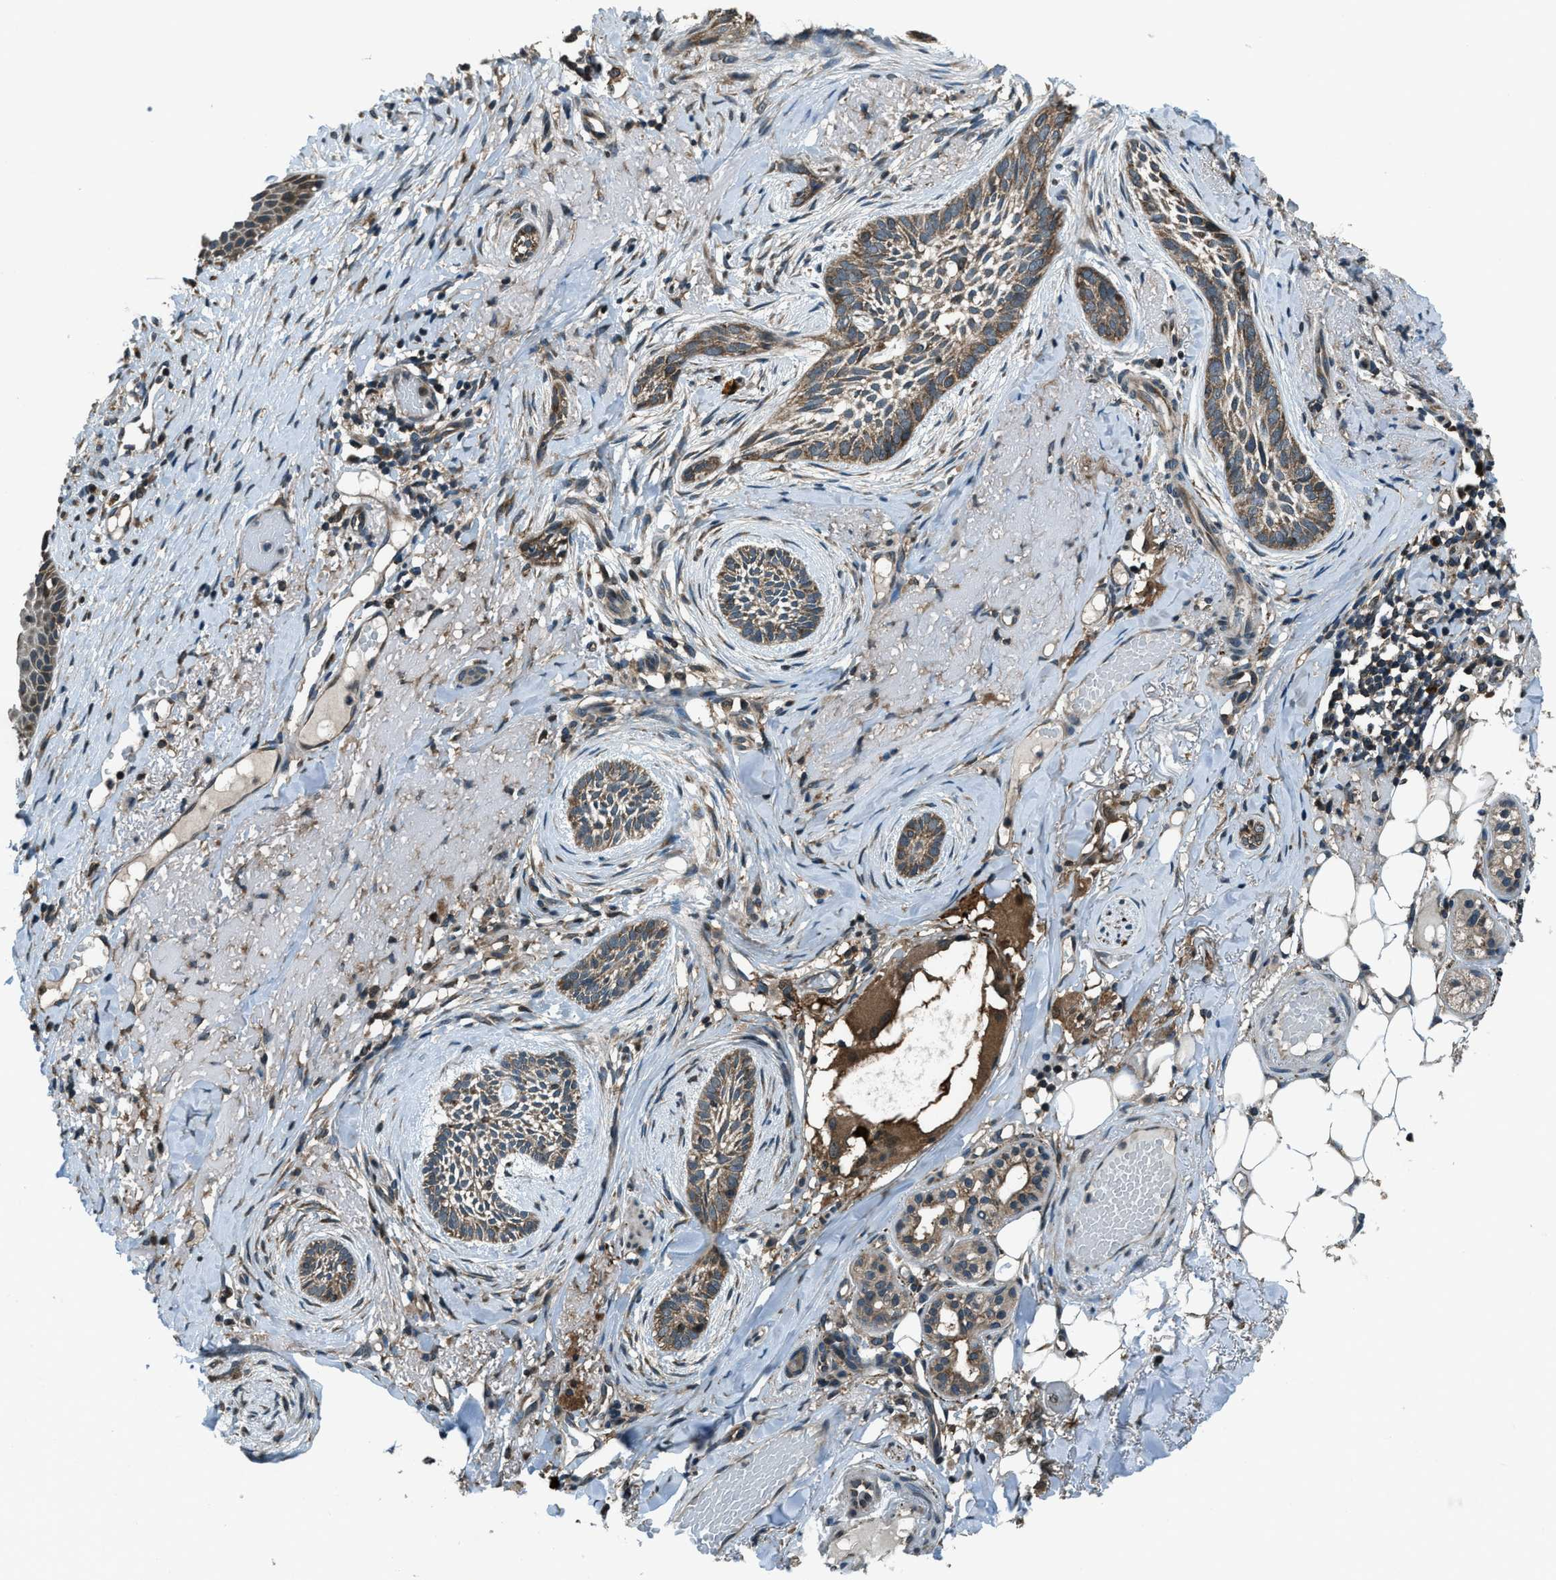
{"staining": {"intensity": "weak", "quantity": ">75%", "location": "cytoplasmic/membranous"}, "tissue": "skin cancer", "cell_type": "Tumor cells", "image_type": "cancer", "snomed": [{"axis": "morphology", "description": "Basal cell carcinoma"}, {"axis": "topography", "description": "Skin"}], "caption": "High-power microscopy captured an IHC image of skin cancer (basal cell carcinoma), revealing weak cytoplasmic/membranous expression in approximately >75% of tumor cells. (DAB IHC, brown staining for protein, blue staining for nuclei).", "gene": "TRIM4", "patient": {"sex": "female", "age": 88}}